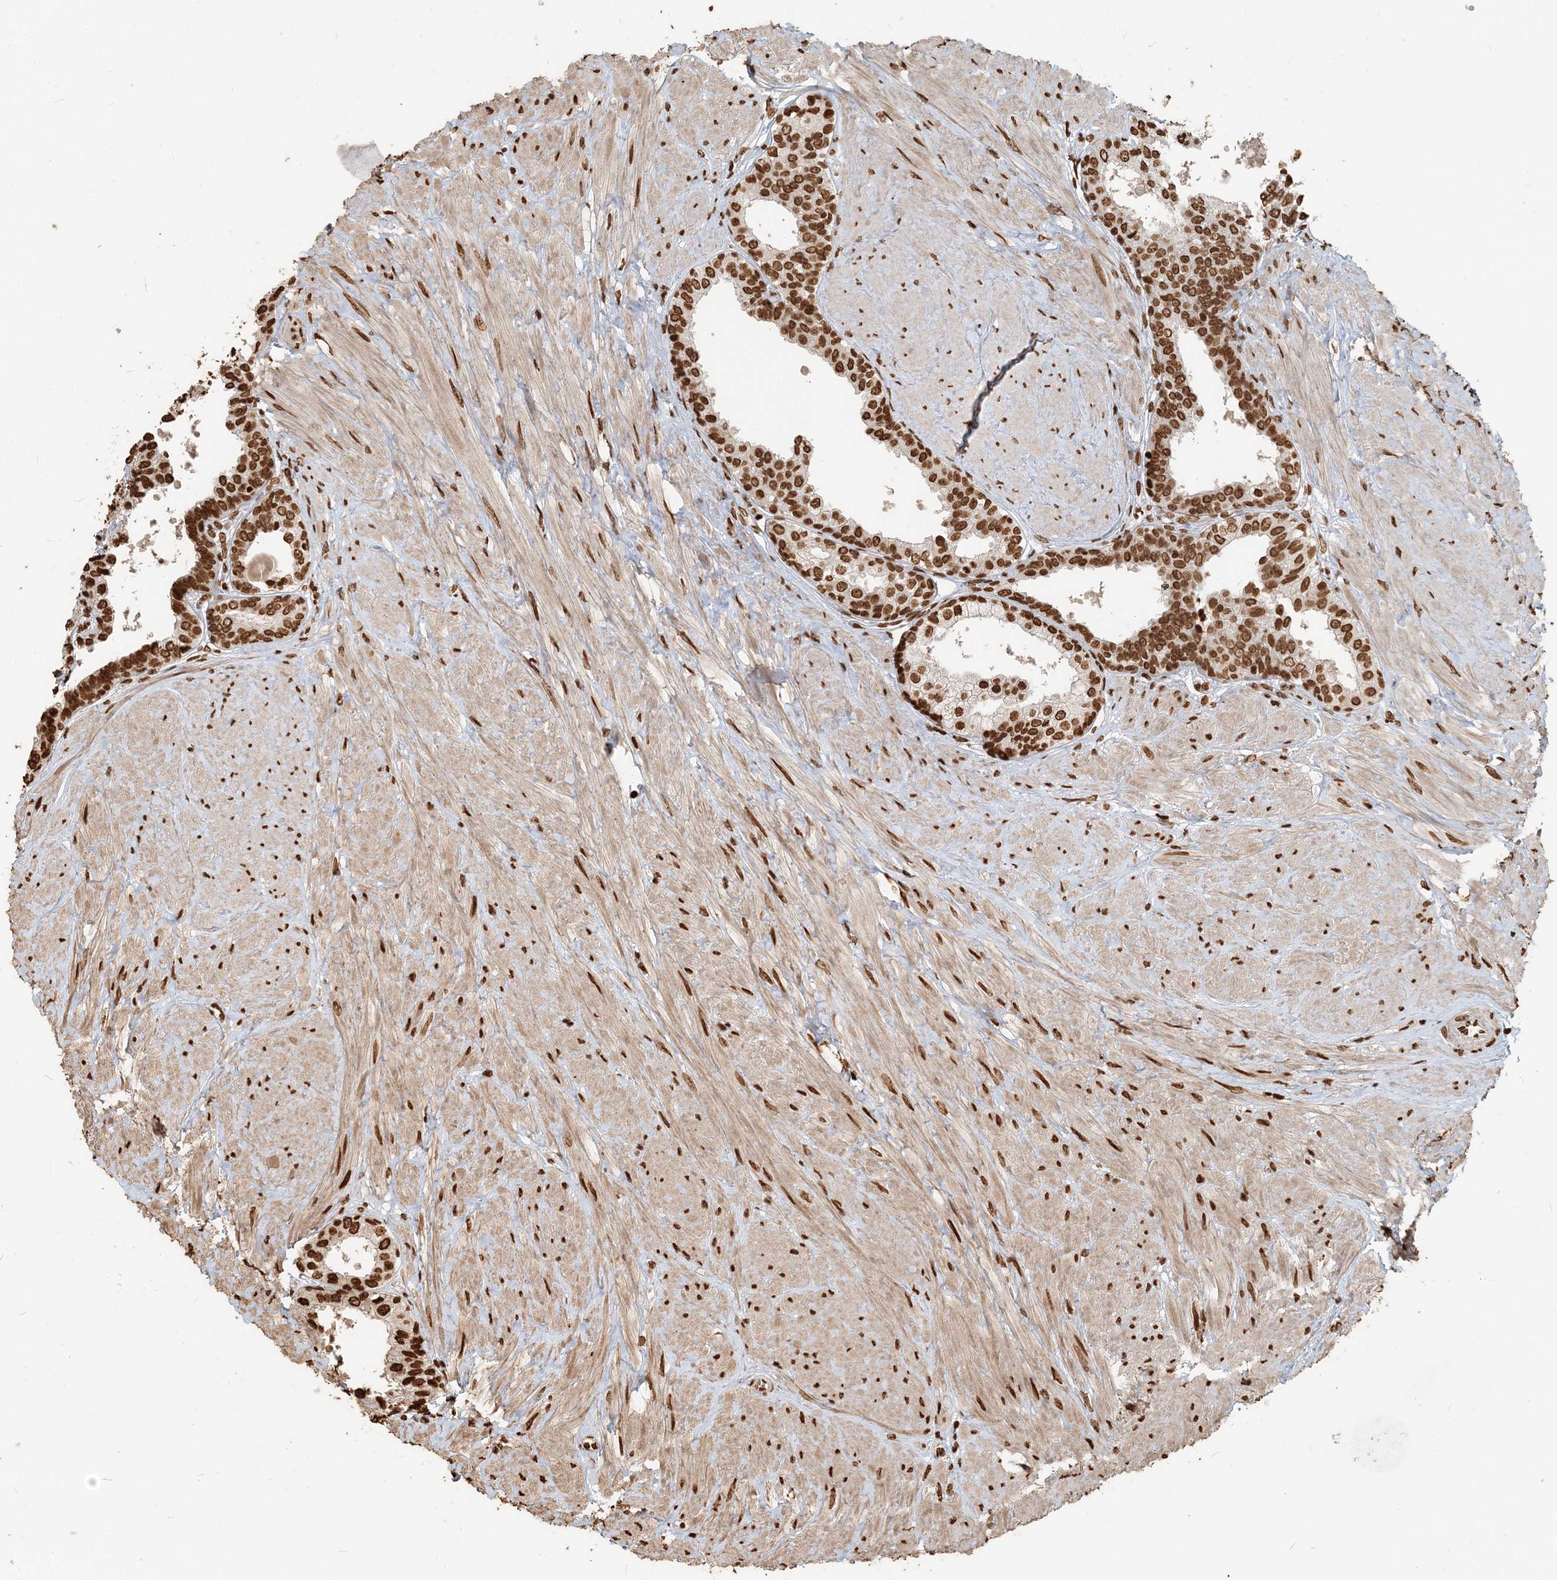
{"staining": {"intensity": "strong", "quantity": ">75%", "location": "nuclear"}, "tissue": "prostate", "cell_type": "Glandular cells", "image_type": "normal", "snomed": [{"axis": "morphology", "description": "Normal tissue, NOS"}, {"axis": "topography", "description": "Prostate"}], "caption": "Immunohistochemistry (IHC) (DAB) staining of unremarkable human prostate reveals strong nuclear protein staining in approximately >75% of glandular cells.", "gene": "H3", "patient": {"sex": "male", "age": 48}}